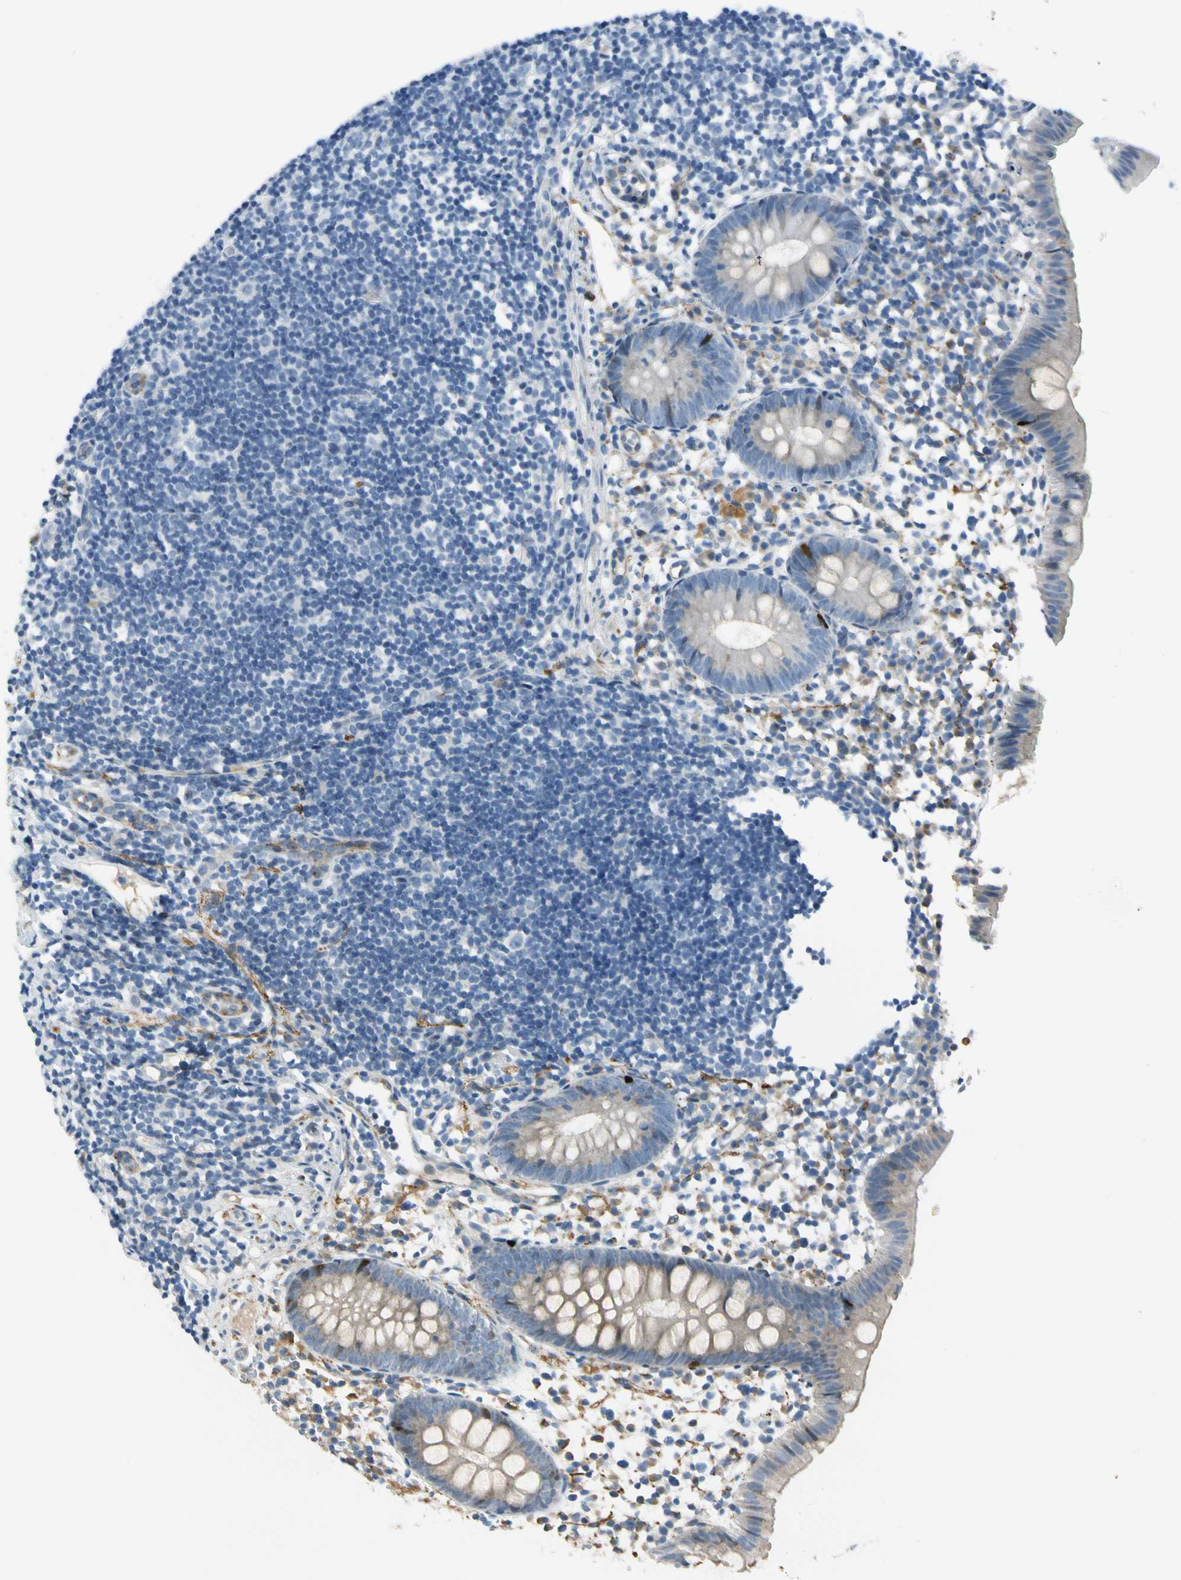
{"staining": {"intensity": "weak", "quantity": ">75%", "location": "cytoplasmic/membranous"}, "tissue": "appendix", "cell_type": "Glandular cells", "image_type": "normal", "snomed": [{"axis": "morphology", "description": "Normal tissue, NOS"}, {"axis": "topography", "description": "Appendix"}], "caption": "Protein expression analysis of unremarkable human appendix reveals weak cytoplasmic/membranous expression in approximately >75% of glandular cells. The staining is performed using DAB brown chromogen to label protein expression. The nuclei are counter-stained blue using hematoxylin.", "gene": "NPDC1", "patient": {"sex": "female", "age": 20}}